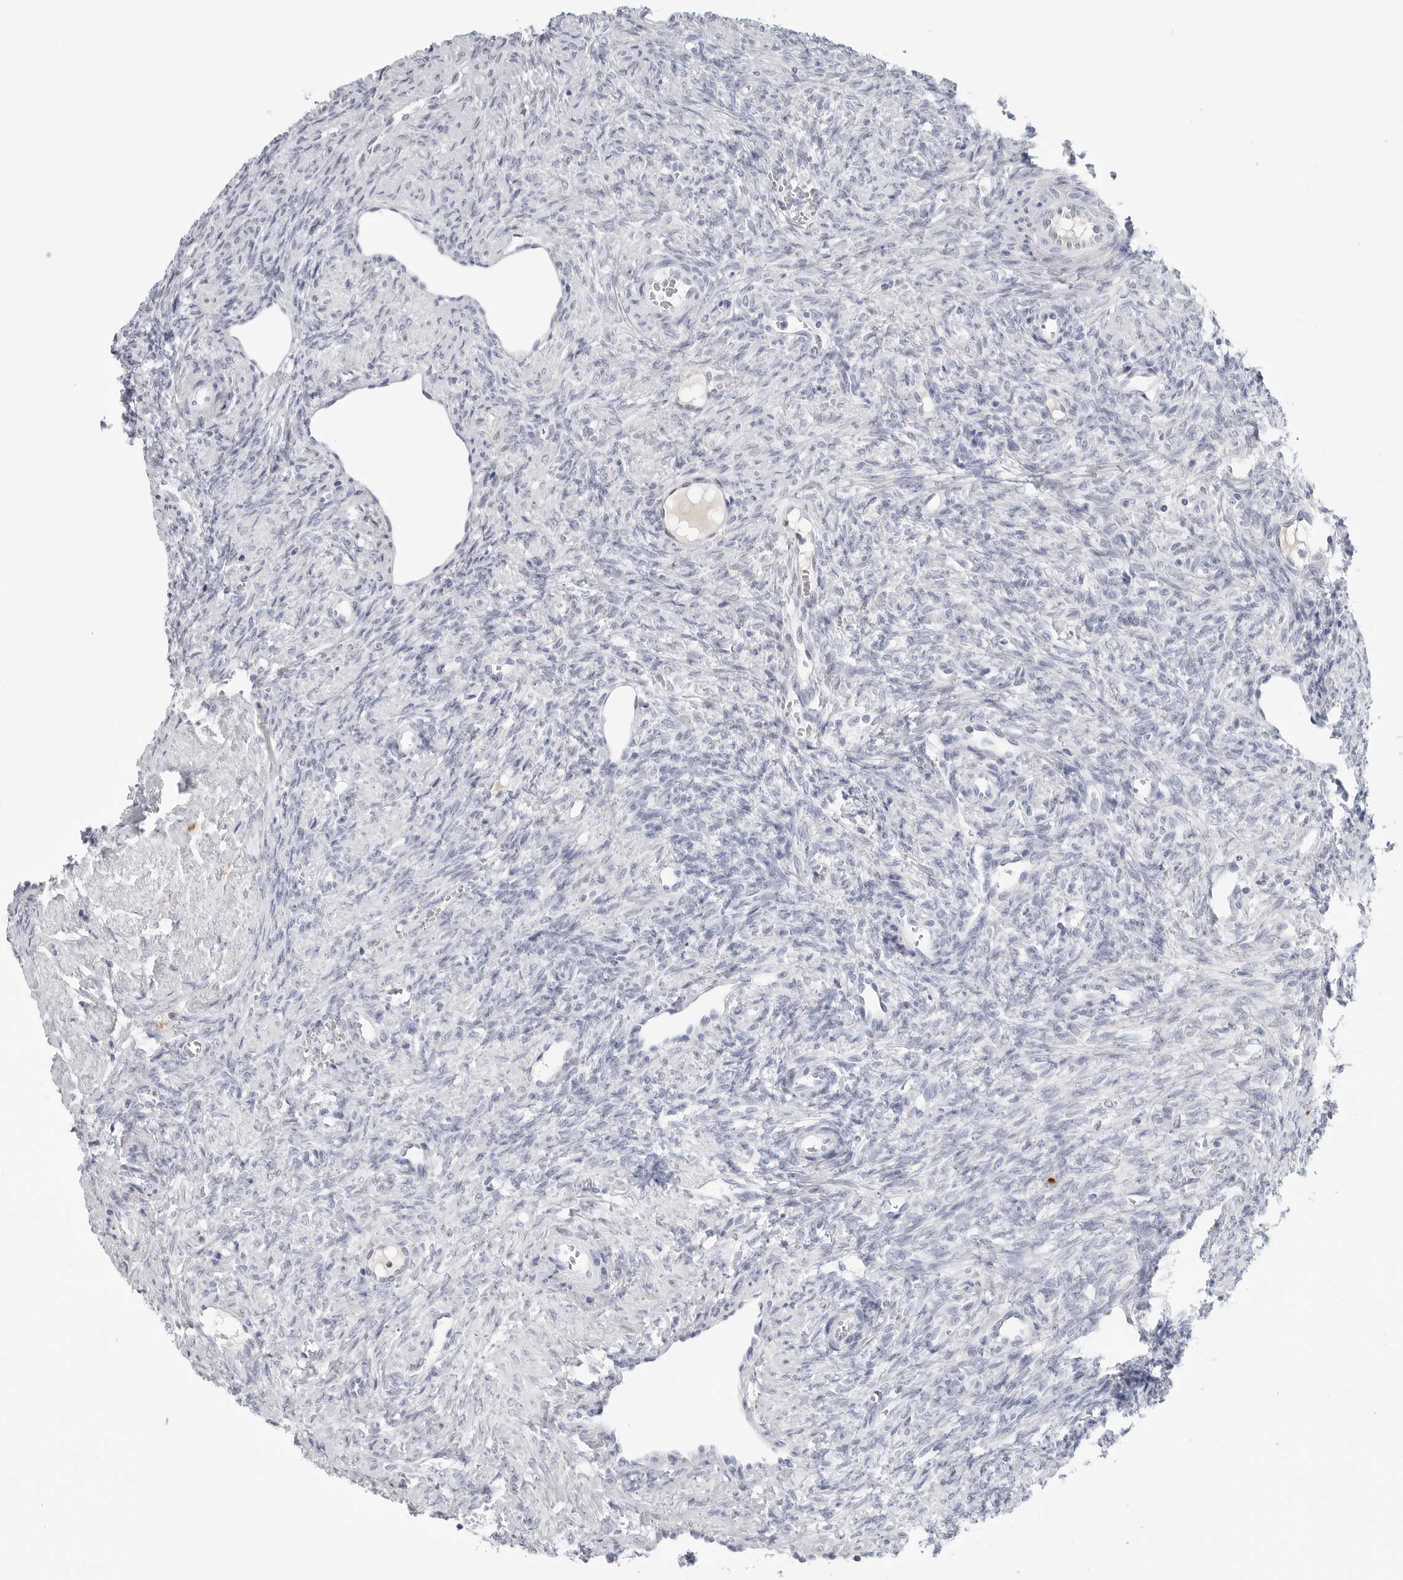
{"staining": {"intensity": "negative", "quantity": "none", "location": "none"}, "tissue": "ovary", "cell_type": "Ovarian stroma cells", "image_type": "normal", "snomed": [{"axis": "morphology", "description": "Normal tissue, NOS"}, {"axis": "topography", "description": "Ovary"}], "caption": "High magnification brightfield microscopy of unremarkable ovary stained with DAB (3,3'-diaminobenzidine) (brown) and counterstained with hematoxylin (blue): ovarian stroma cells show no significant expression. (Stains: DAB (3,3'-diaminobenzidine) immunohistochemistry (IHC) with hematoxylin counter stain, Microscopy: brightfield microscopy at high magnification).", "gene": "AMPD1", "patient": {"sex": "female", "age": 41}}